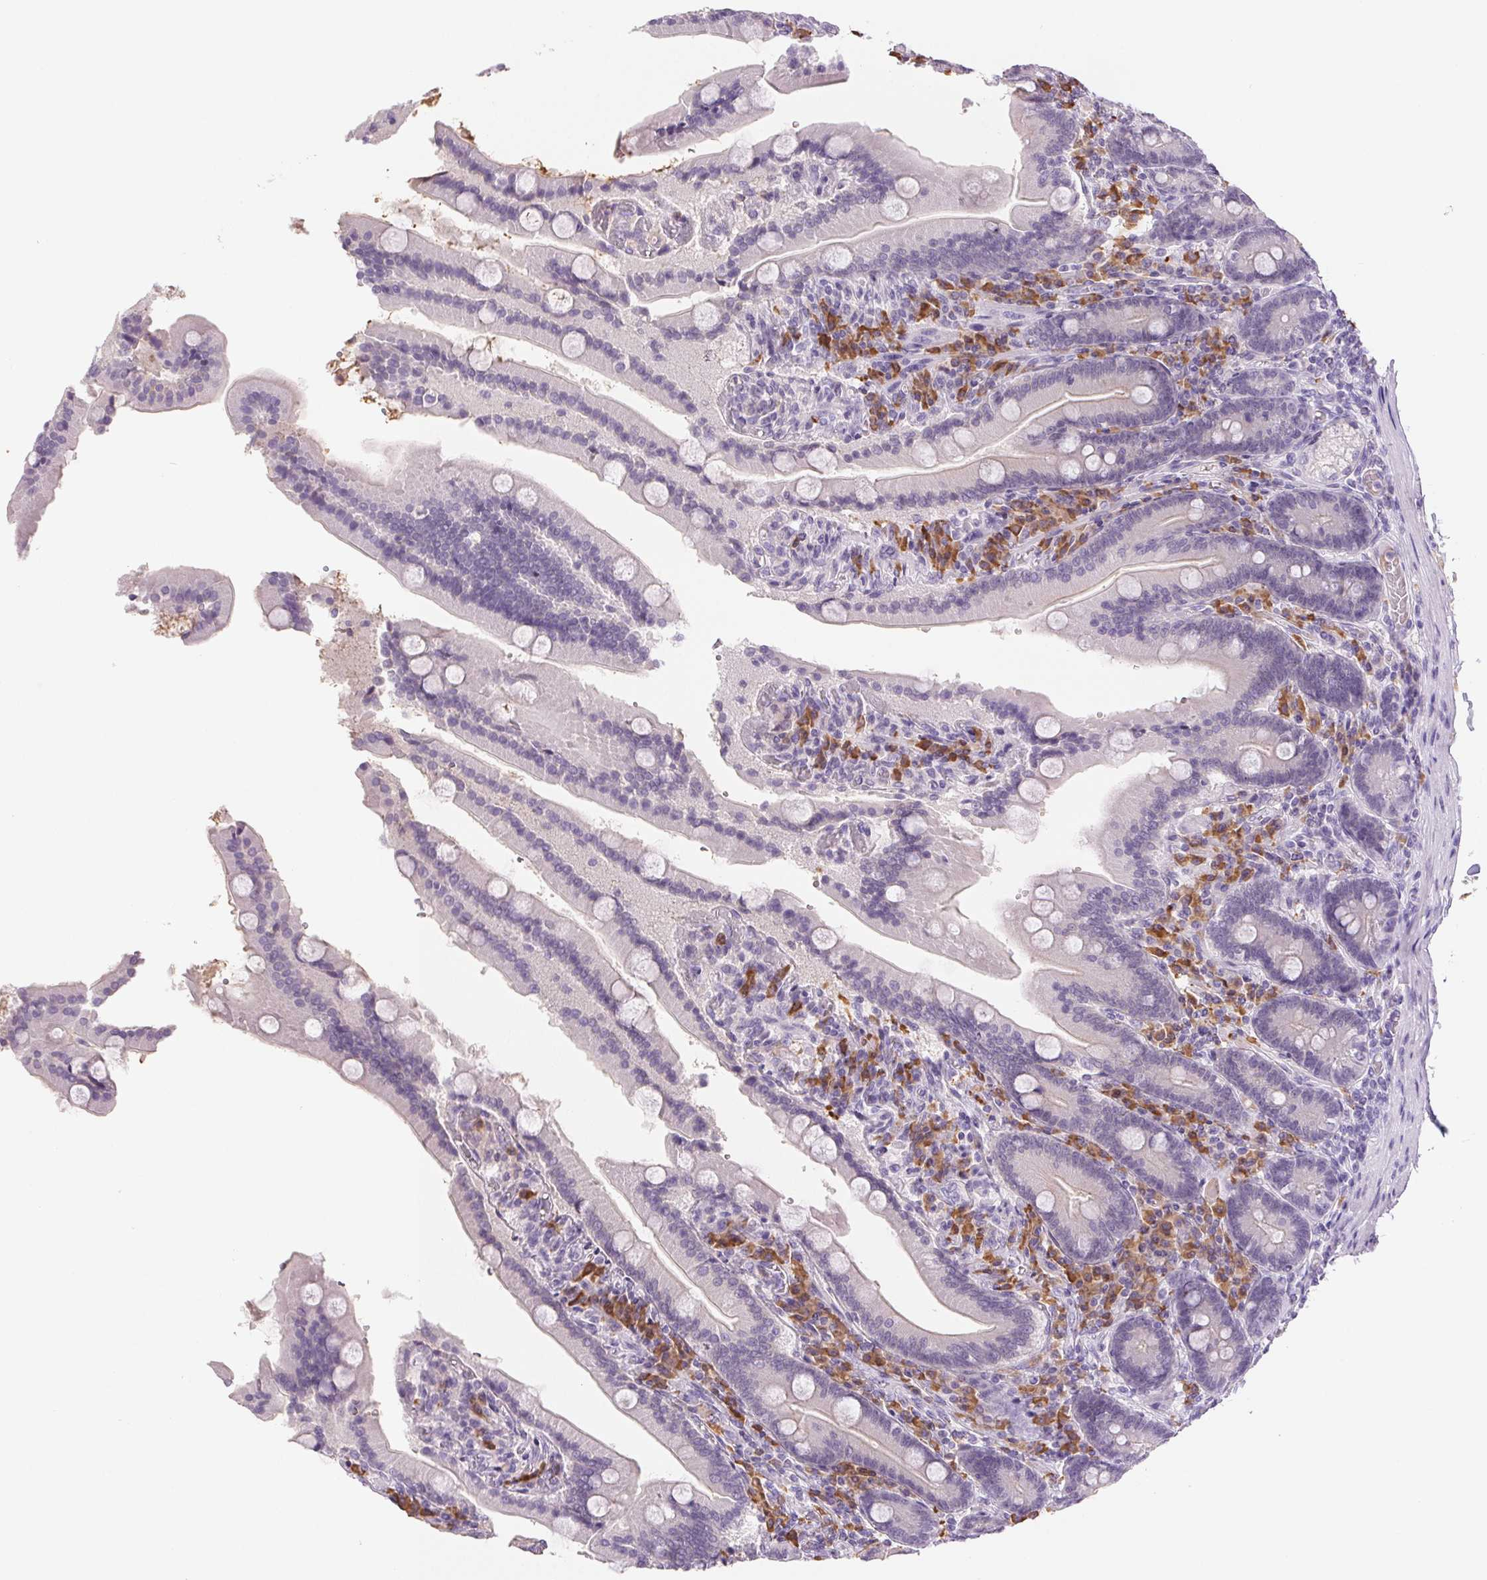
{"staining": {"intensity": "negative", "quantity": "none", "location": "none"}, "tissue": "duodenum", "cell_type": "Glandular cells", "image_type": "normal", "snomed": [{"axis": "morphology", "description": "Normal tissue, NOS"}, {"axis": "topography", "description": "Duodenum"}], "caption": "Glandular cells show no significant protein positivity in normal duodenum. (Immunohistochemistry (ihc), brightfield microscopy, high magnification).", "gene": "IFIT1B", "patient": {"sex": "female", "age": 62}}